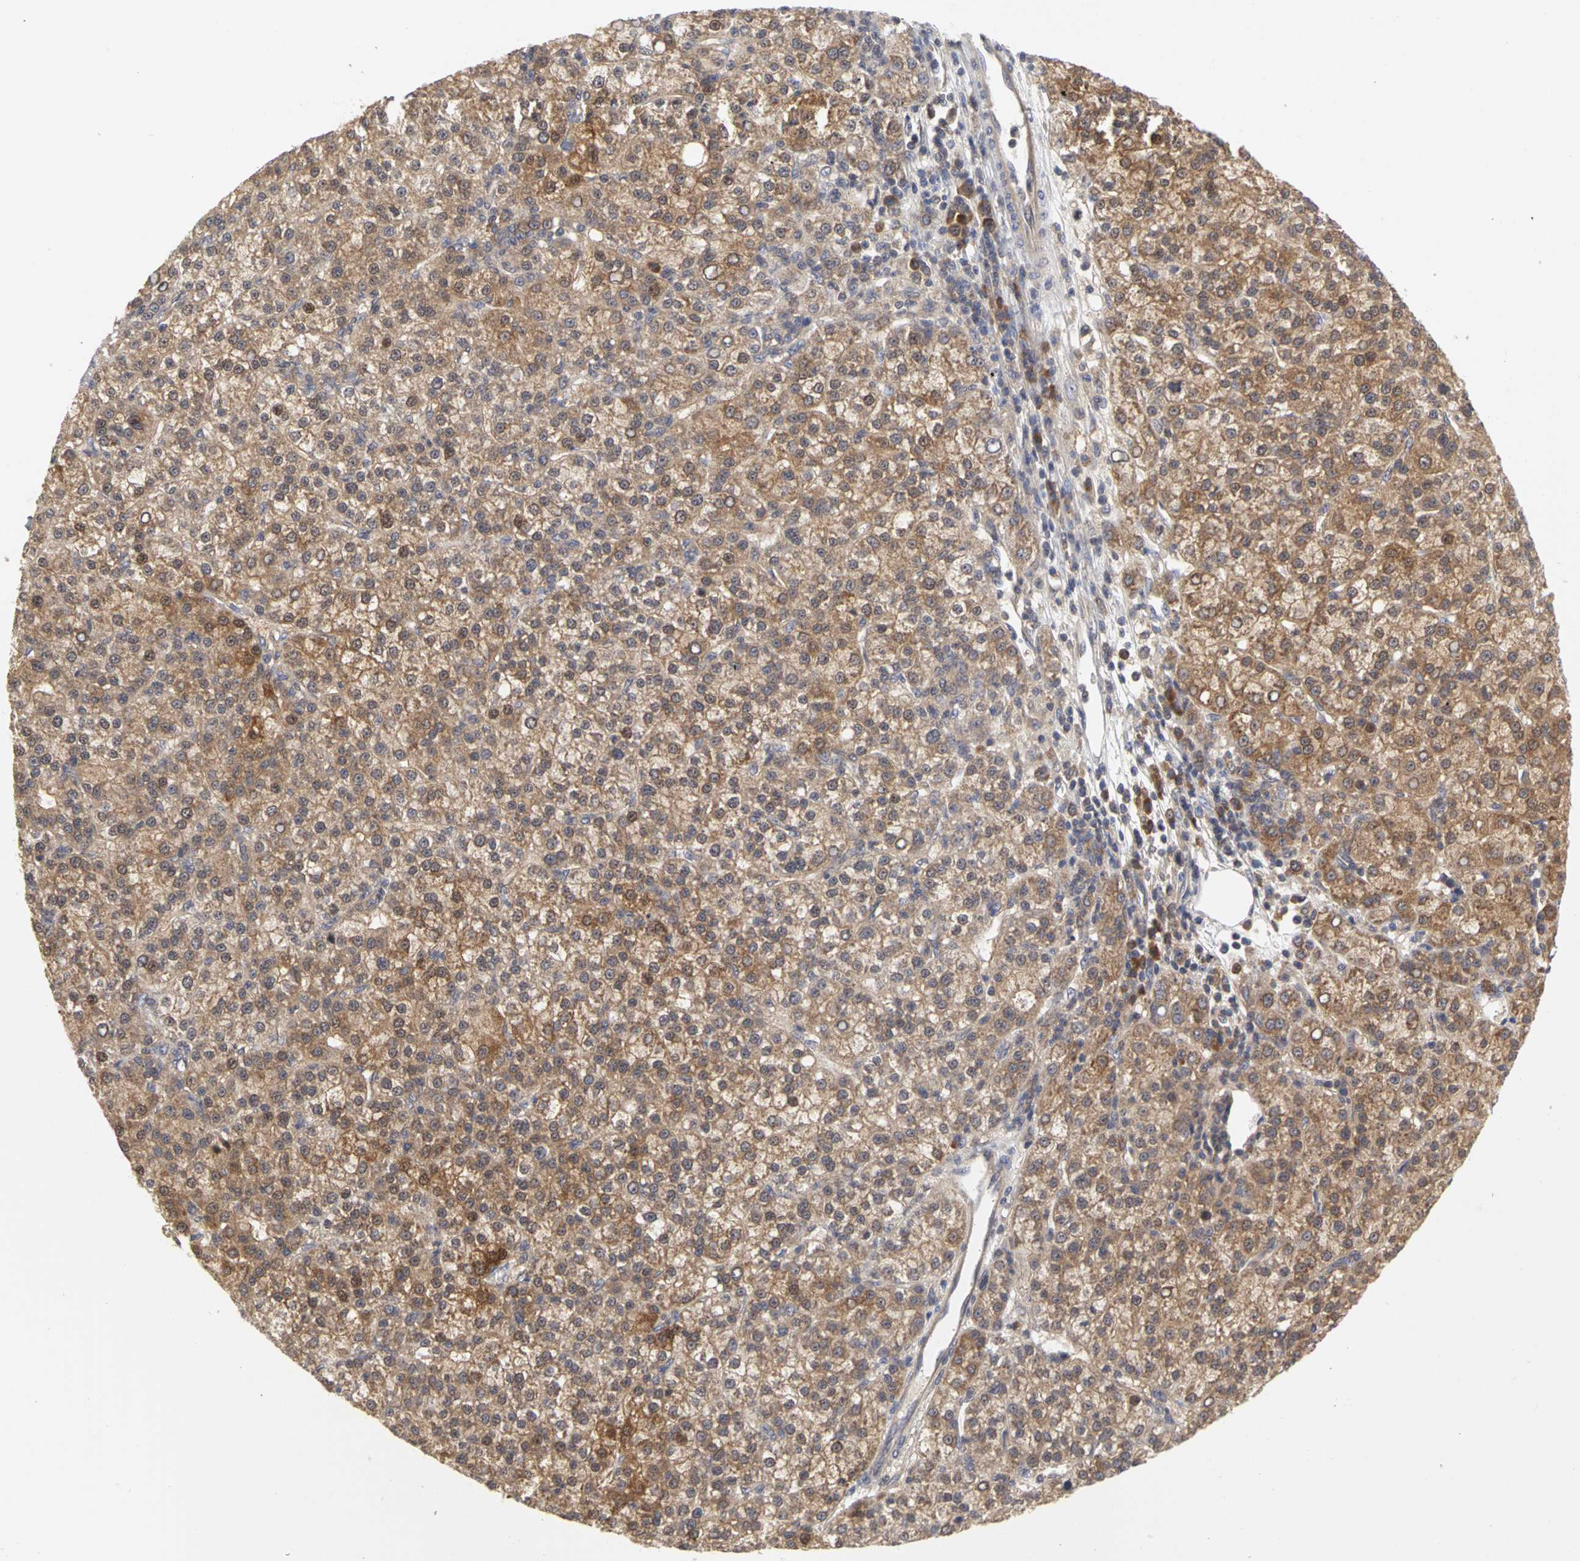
{"staining": {"intensity": "moderate", "quantity": ">75%", "location": "cytoplasmic/membranous"}, "tissue": "liver cancer", "cell_type": "Tumor cells", "image_type": "cancer", "snomed": [{"axis": "morphology", "description": "Carcinoma, Hepatocellular, NOS"}, {"axis": "topography", "description": "Liver"}], "caption": "Immunohistochemistry photomicrograph of human liver cancer stained for a protein (brown), which displays medium levels of moderate cytoplasmic/membranous expression in about >75% of tumor cells.", "gene": "IRAK1", "patient": {"sex": "female", "age": 58}}